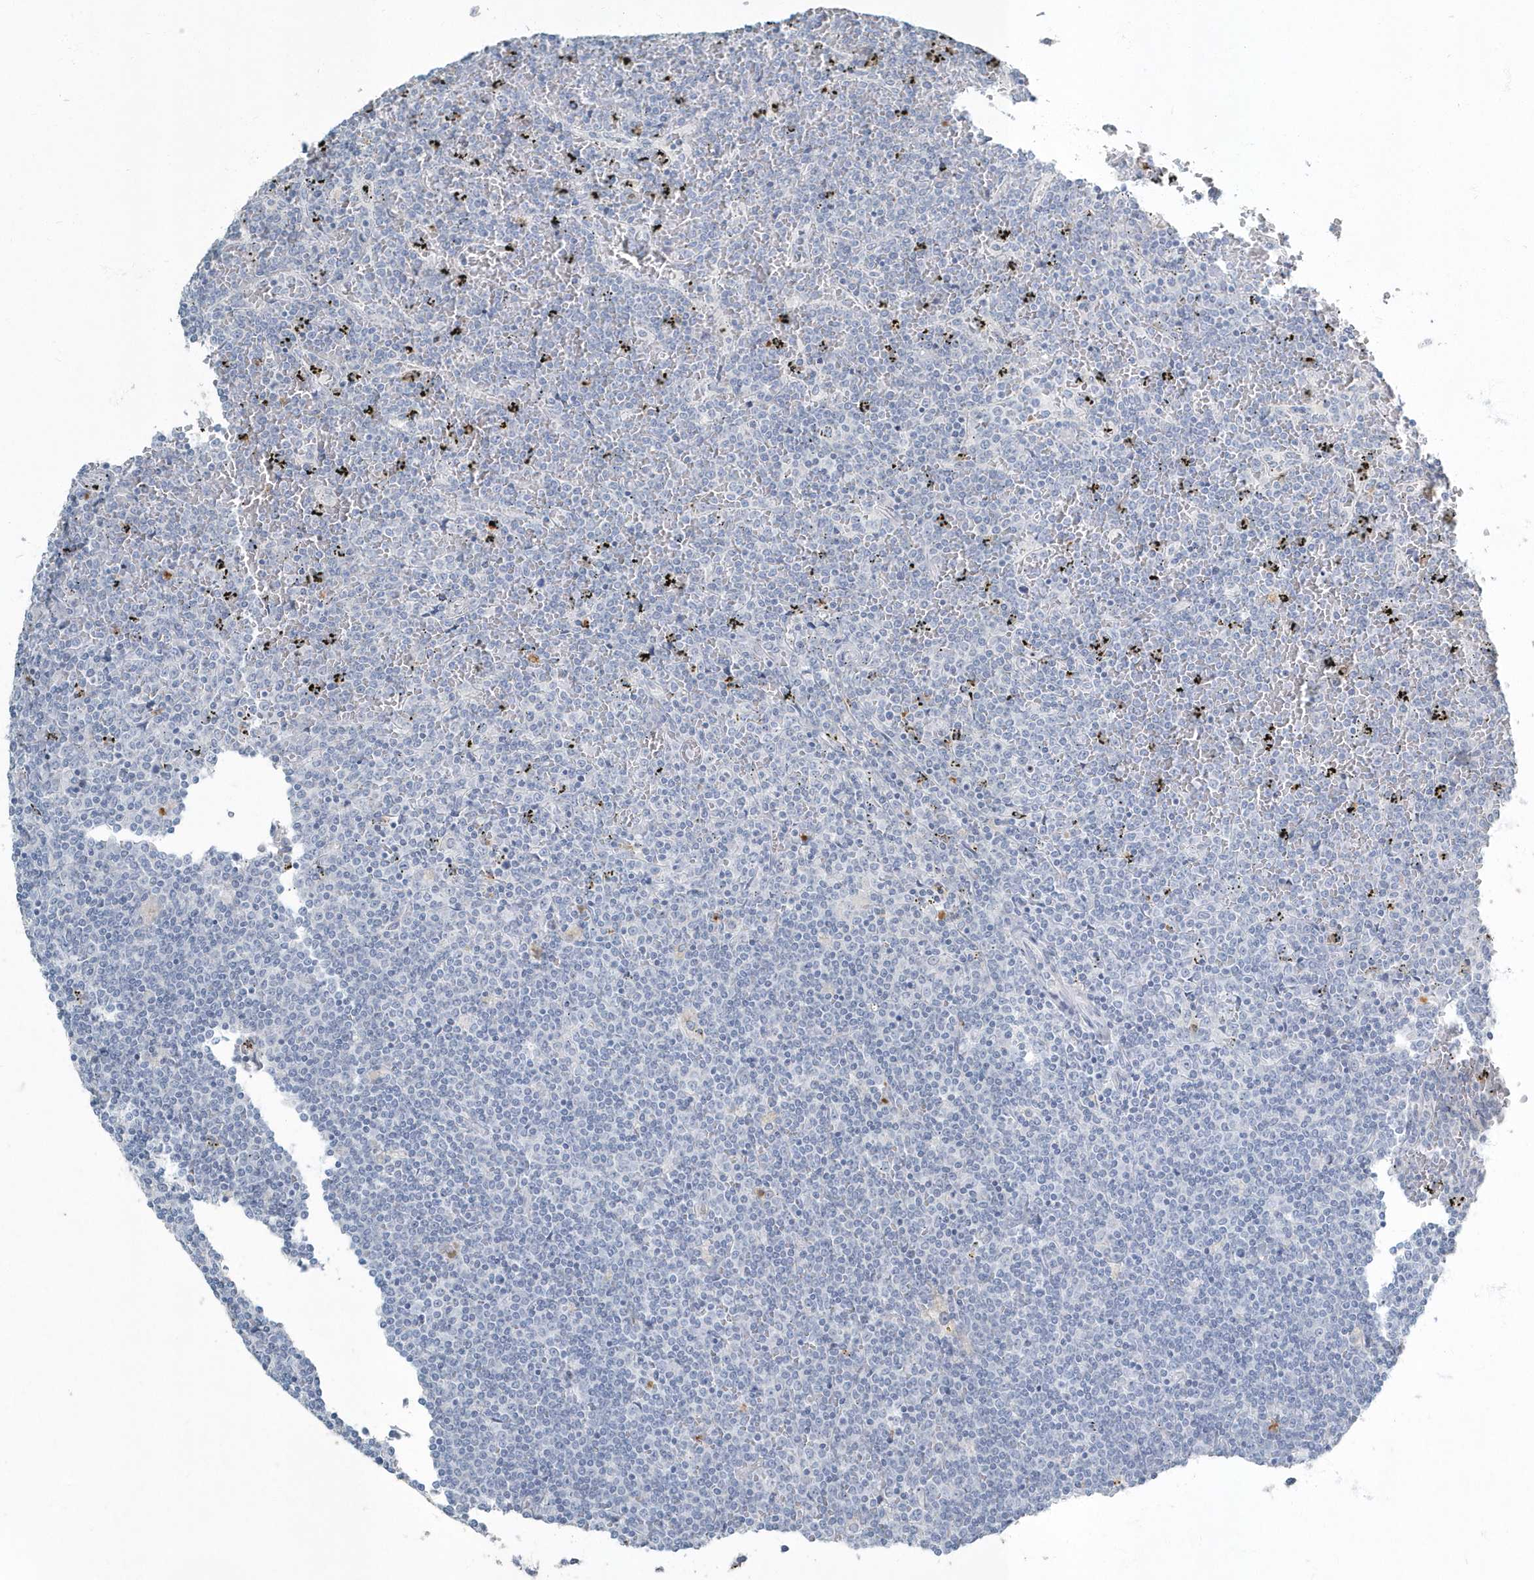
{"staining": {"intensity": "negative", "quantity": "none", "location": "none"}, "tissue": "lymphoma", "cell_type": "Tumor cells", "image_type": "cancer", "snomed": [{"axis": "morphology", "description": "Malignant lymphoma, non-Hodgkin's type, Low grade"}, {"axis": "topography", "description": "Spleen"}], "caption": "Human lymphoma stained for a protein using IHC exhibits no positivity in tumor cells.", "gene": "MYOT", "patient": {"sex": "female", "age": 19}}